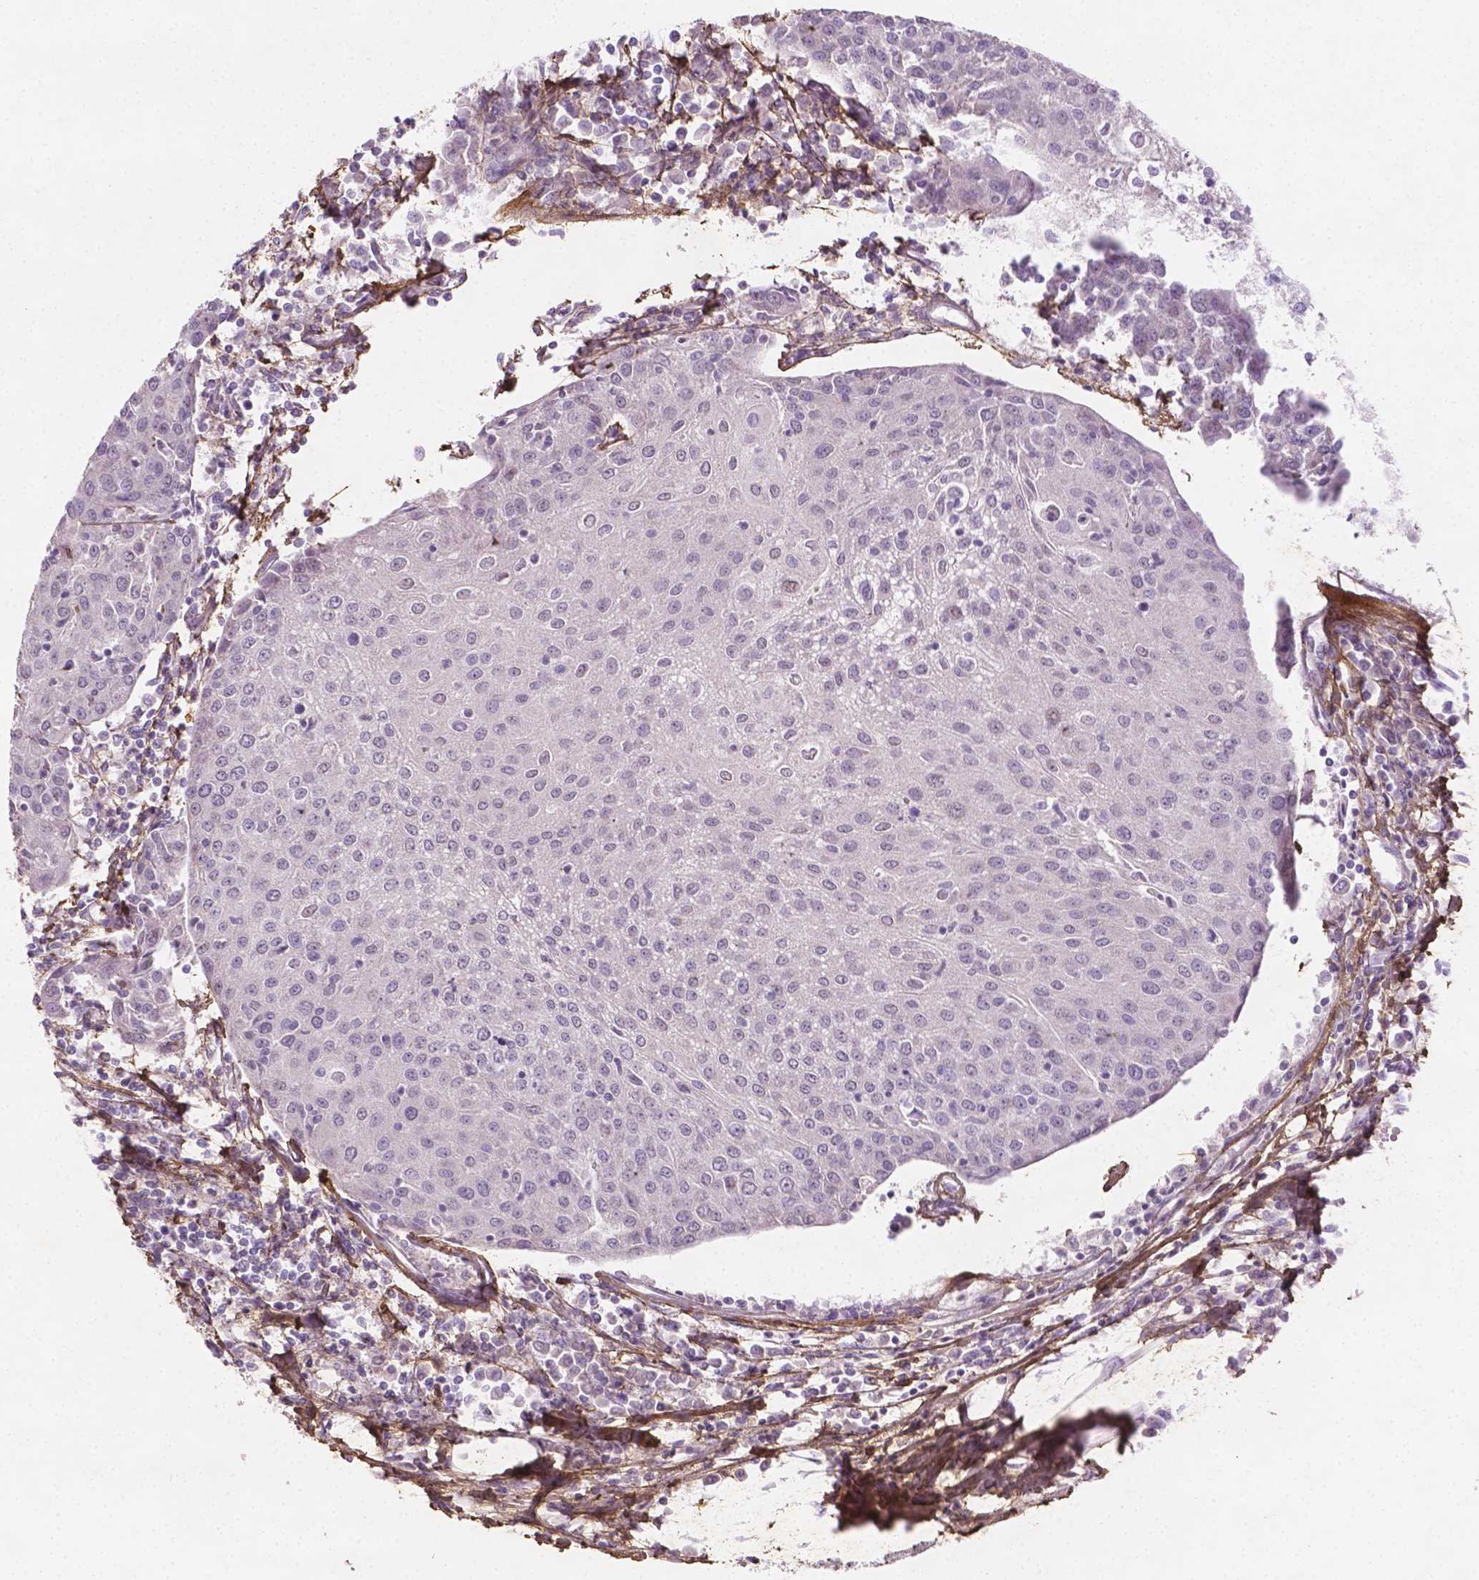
{"staining": {"intensity": "negative", "quantity": "none", "location": "none"}, "tissue": "urothelial cancer", "cell_type": "Tumor cells", "image_type": "cancer", "snomed": [{"axis": "morphology", "description": "Urothelial carcinoma, High grade"}, {"axis": "topography", "description": "Urinary bladder"}], "caption": "Immunohistochemistry micrograph of neoplastic tissue: high-grade urothelial carcinoma stained with DAB (3,3'-diaminobenzidine) demonstrates no significant protein staining in tumor cells. (Brightfield microscopy of DAB immunohistochemistry (IHC) at high magnification).", "gene": "DLG2", "patient": {"sex": "female", "age": 85}}